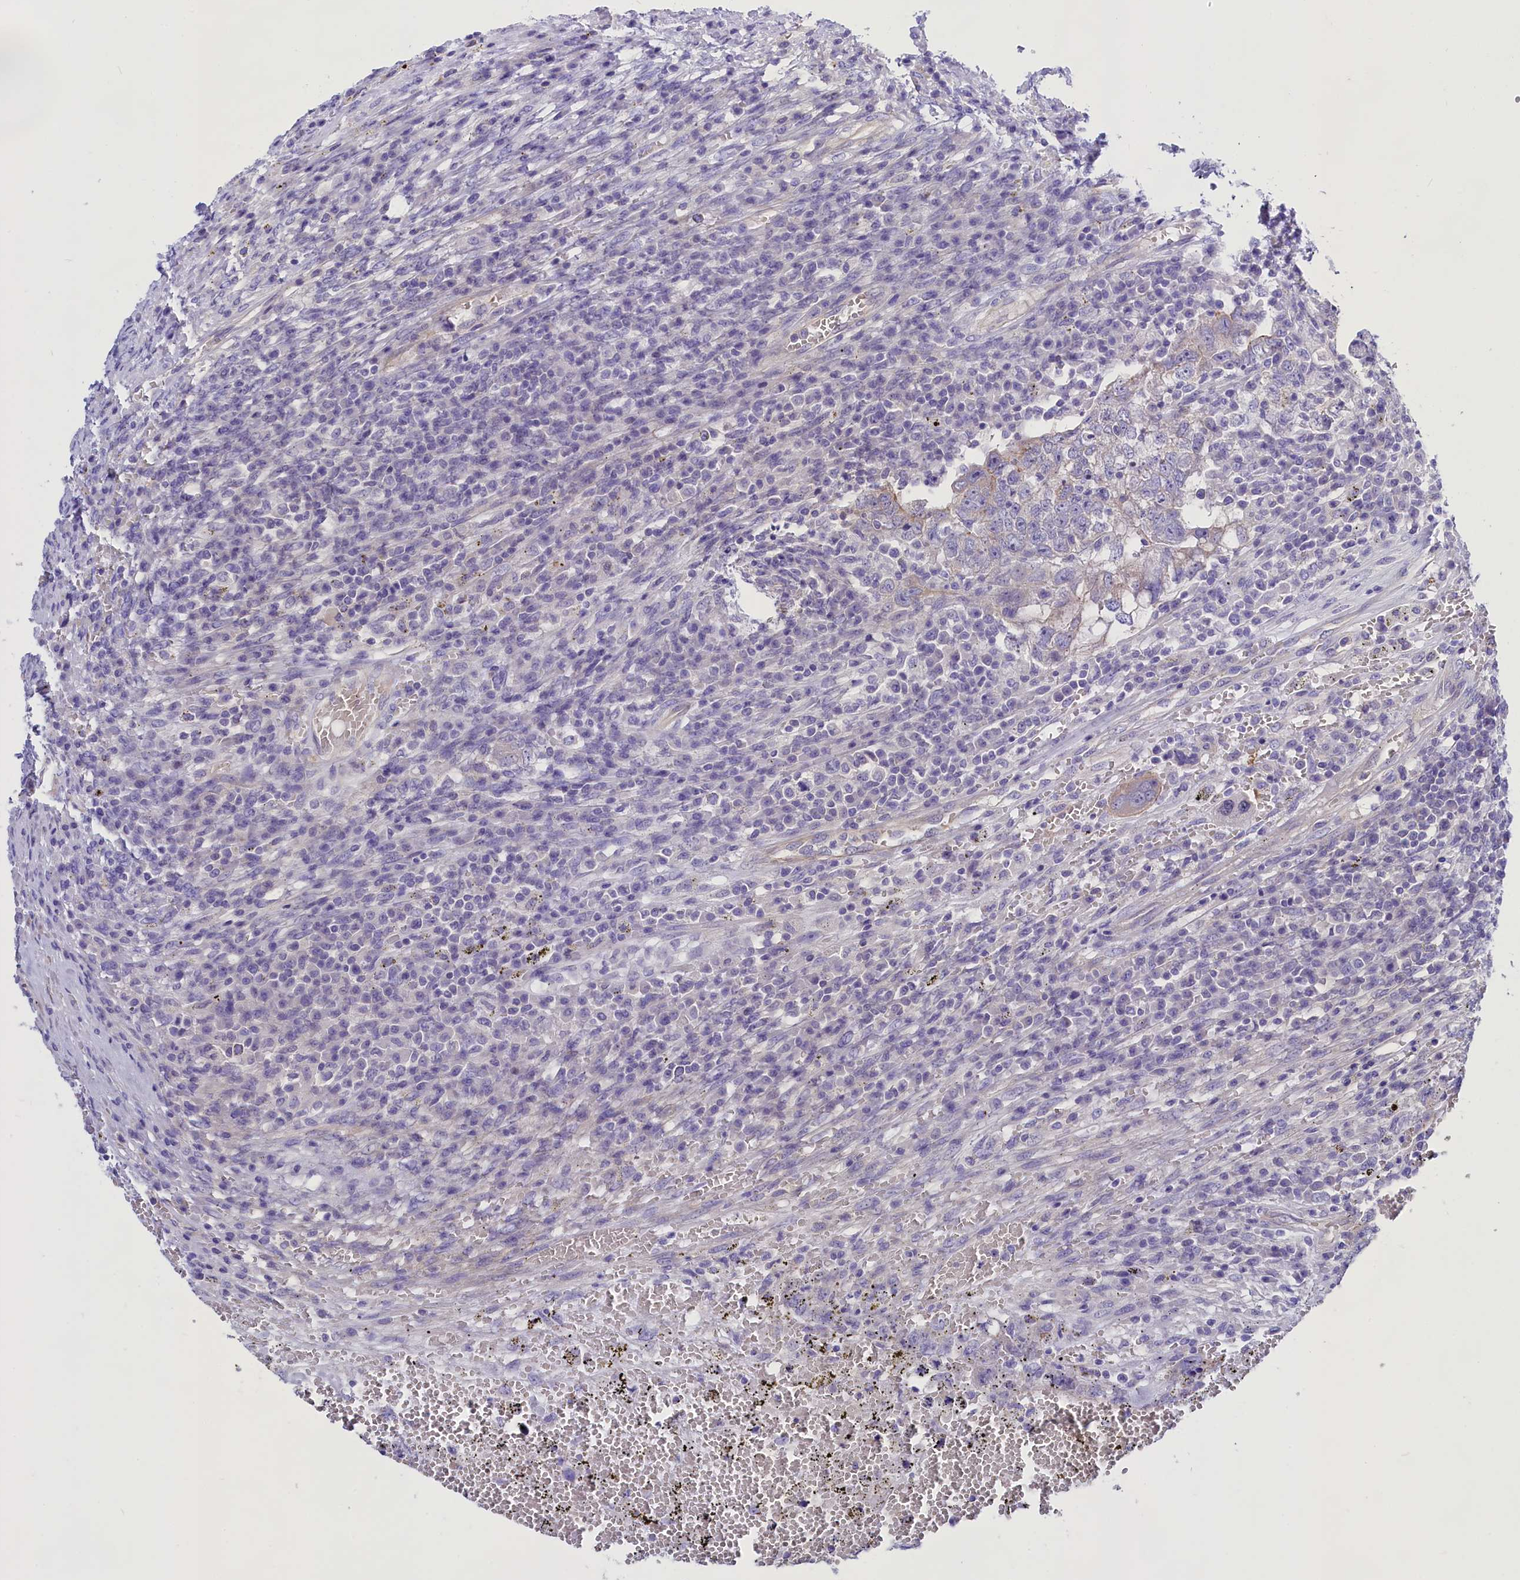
{"staining": {"intensity": "negative", "quantity": "none", "location": "none"}, "tissue": "testis cancer", "cell_type": "Tumor cells", "image_type": "cancer", "snomed": [{"axis": "morphology", "description": "Carcinoma, Embryonal, NOS"}, {"axis": "topography", "description": "Testis"}], "caption": "DAB (3,3'-diaminobenzidine) immunohistochemical staining of testis cancer shows no significant positivity in tumor cells.", "gene": "PPP1R13L", "patient": {"sex": "male", "age": 26}}